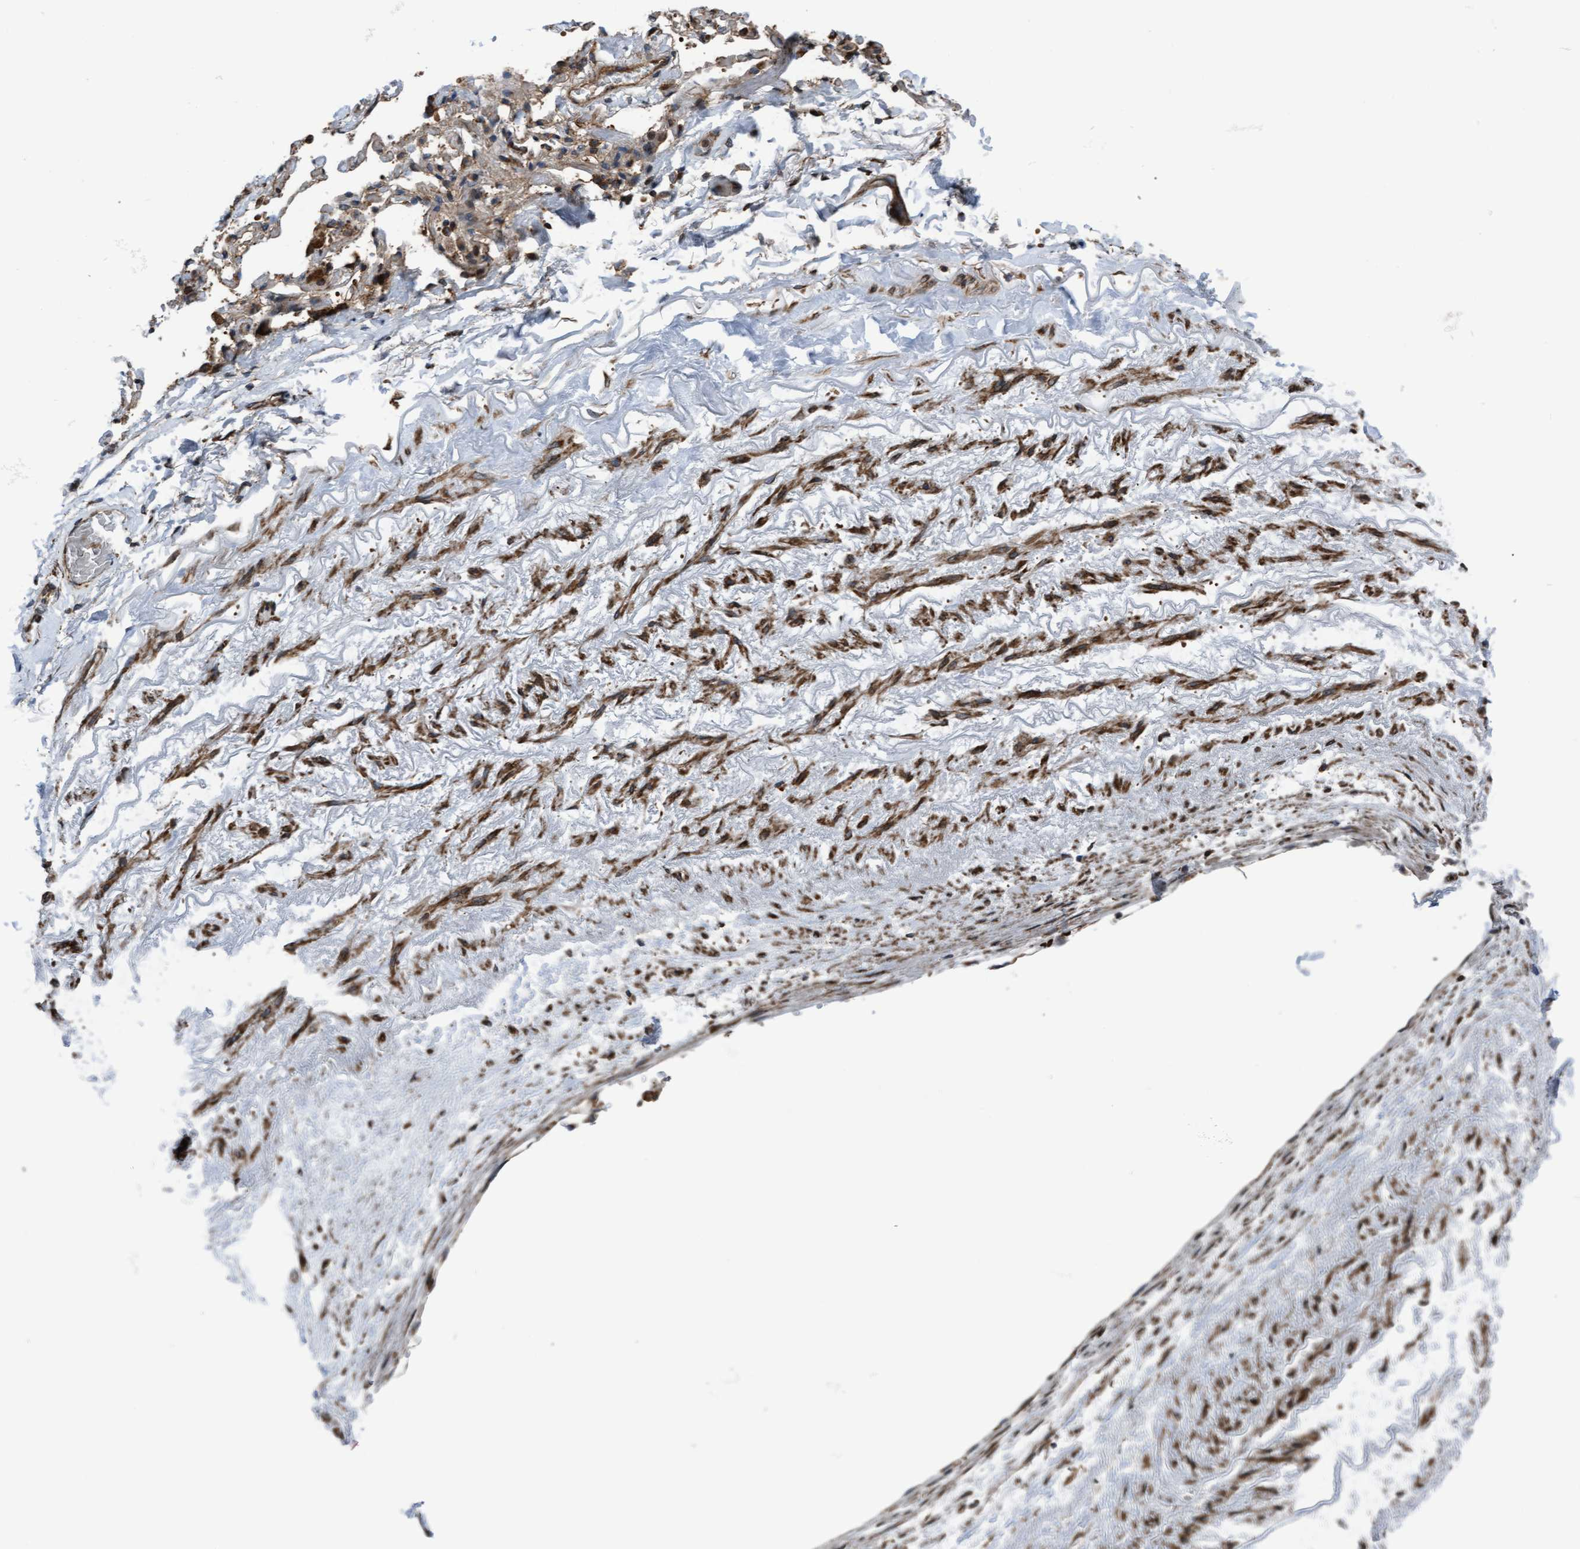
{"staining": {"intensity": "moderate", "quantity": ">75%", "location": "cytoplasmic/membranous,nuclear"}, "tissue": "adipose tissue", "cell_type": "Adipocytes", "image_type": "normal", "snomed": [{"axis": "morphology", "description": "Normal tissue, NOS"}, {"axis": "topography", "description": "Cartilage tissue"}, {"axis": "topography", "description": "Lung"}], "caption": "High-power microscopy captured an IHC image of normal adipose tissue, revealing moderate cytoplasmic/membranous,nuclear positivity in about >75% of adipocytes.", "gene": "RAP1GAP2", "patient": {"sex": "female", "age": 77}}